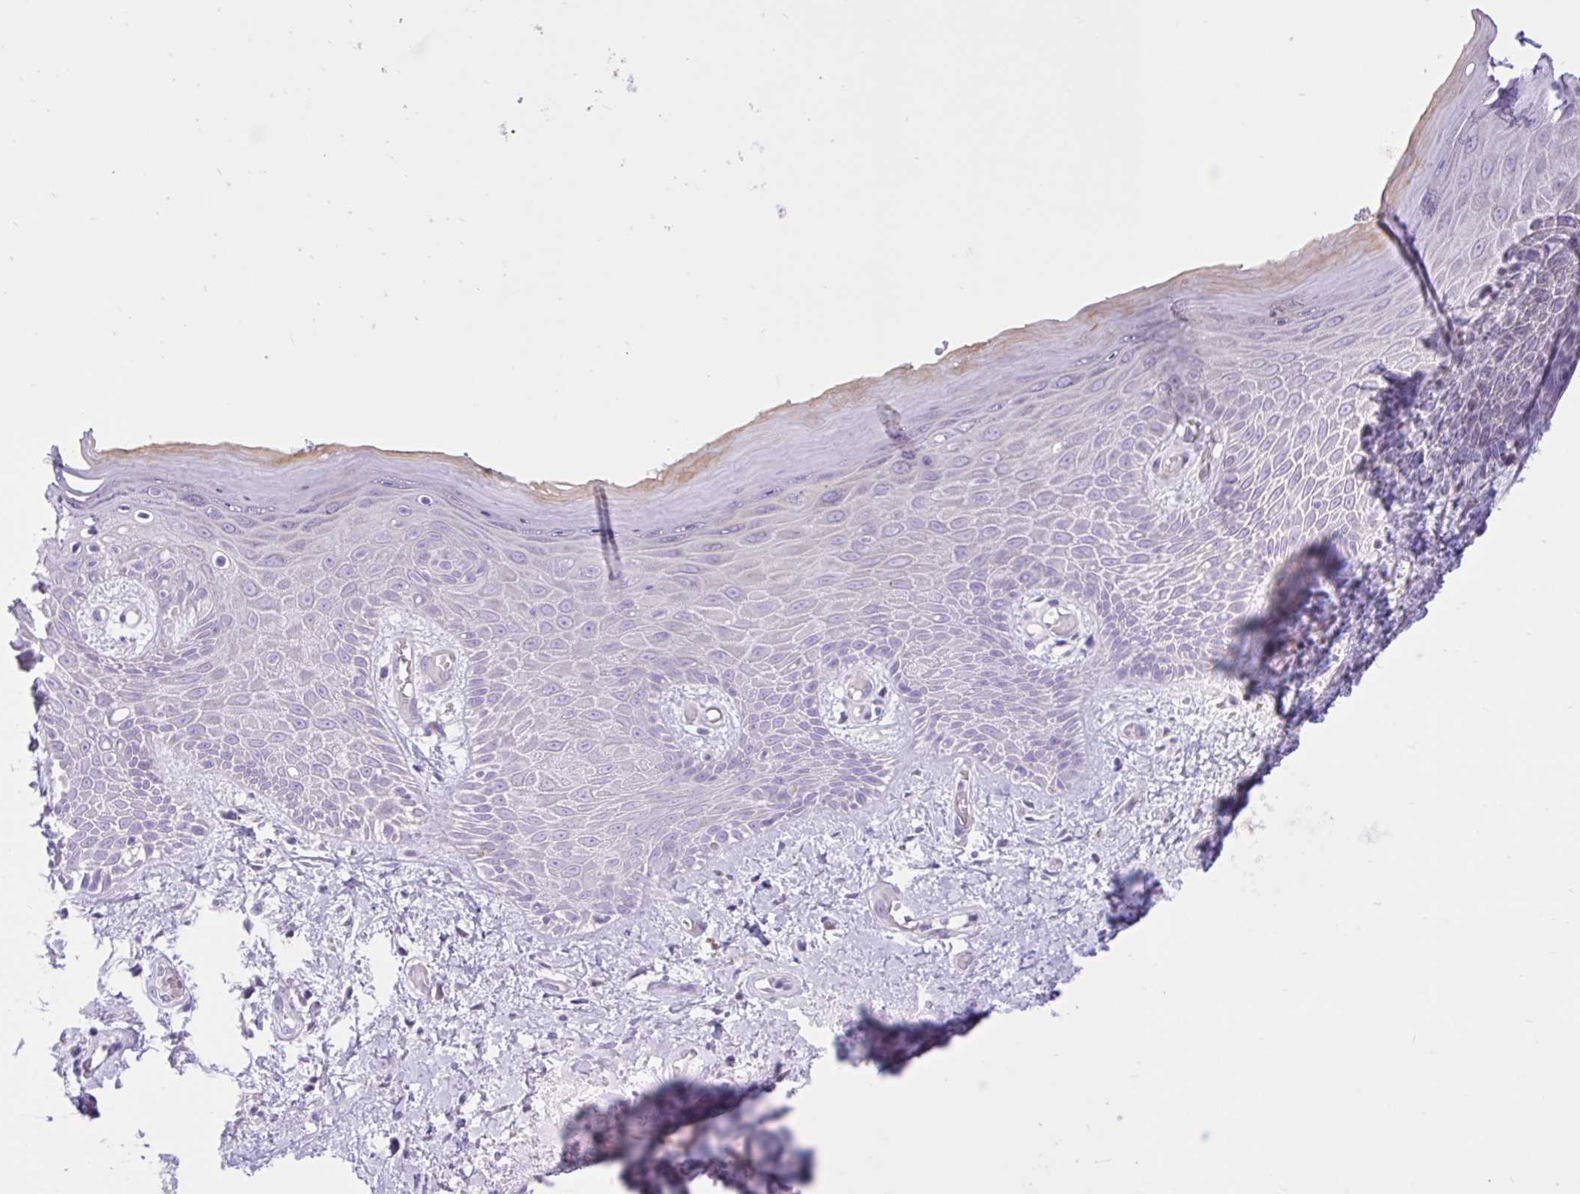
{"staining": {"intensity": "weak", "quantity": "<25%", "location": "cytoplasmic/membranous"}, "tissue": "skin", "cell_type": "Epidermal cells", "image_type": "normal", "snomed": [{"axis": "morphology", "description": "Normal tissue, NOS"}, {"axis": "topography", "description": "Anal"}, {"axis": "topography", "description": "Peripheral nerve tissue"}], "caption": "Epidermal cells are negative for brown protein staining in unremarkable skin. The staining is performed using DAB brown chromogen with nuclei counter-stained in using hematoxylin.", "gene": "ZNF101", "patient": {"sex": "male", "age": 78}}